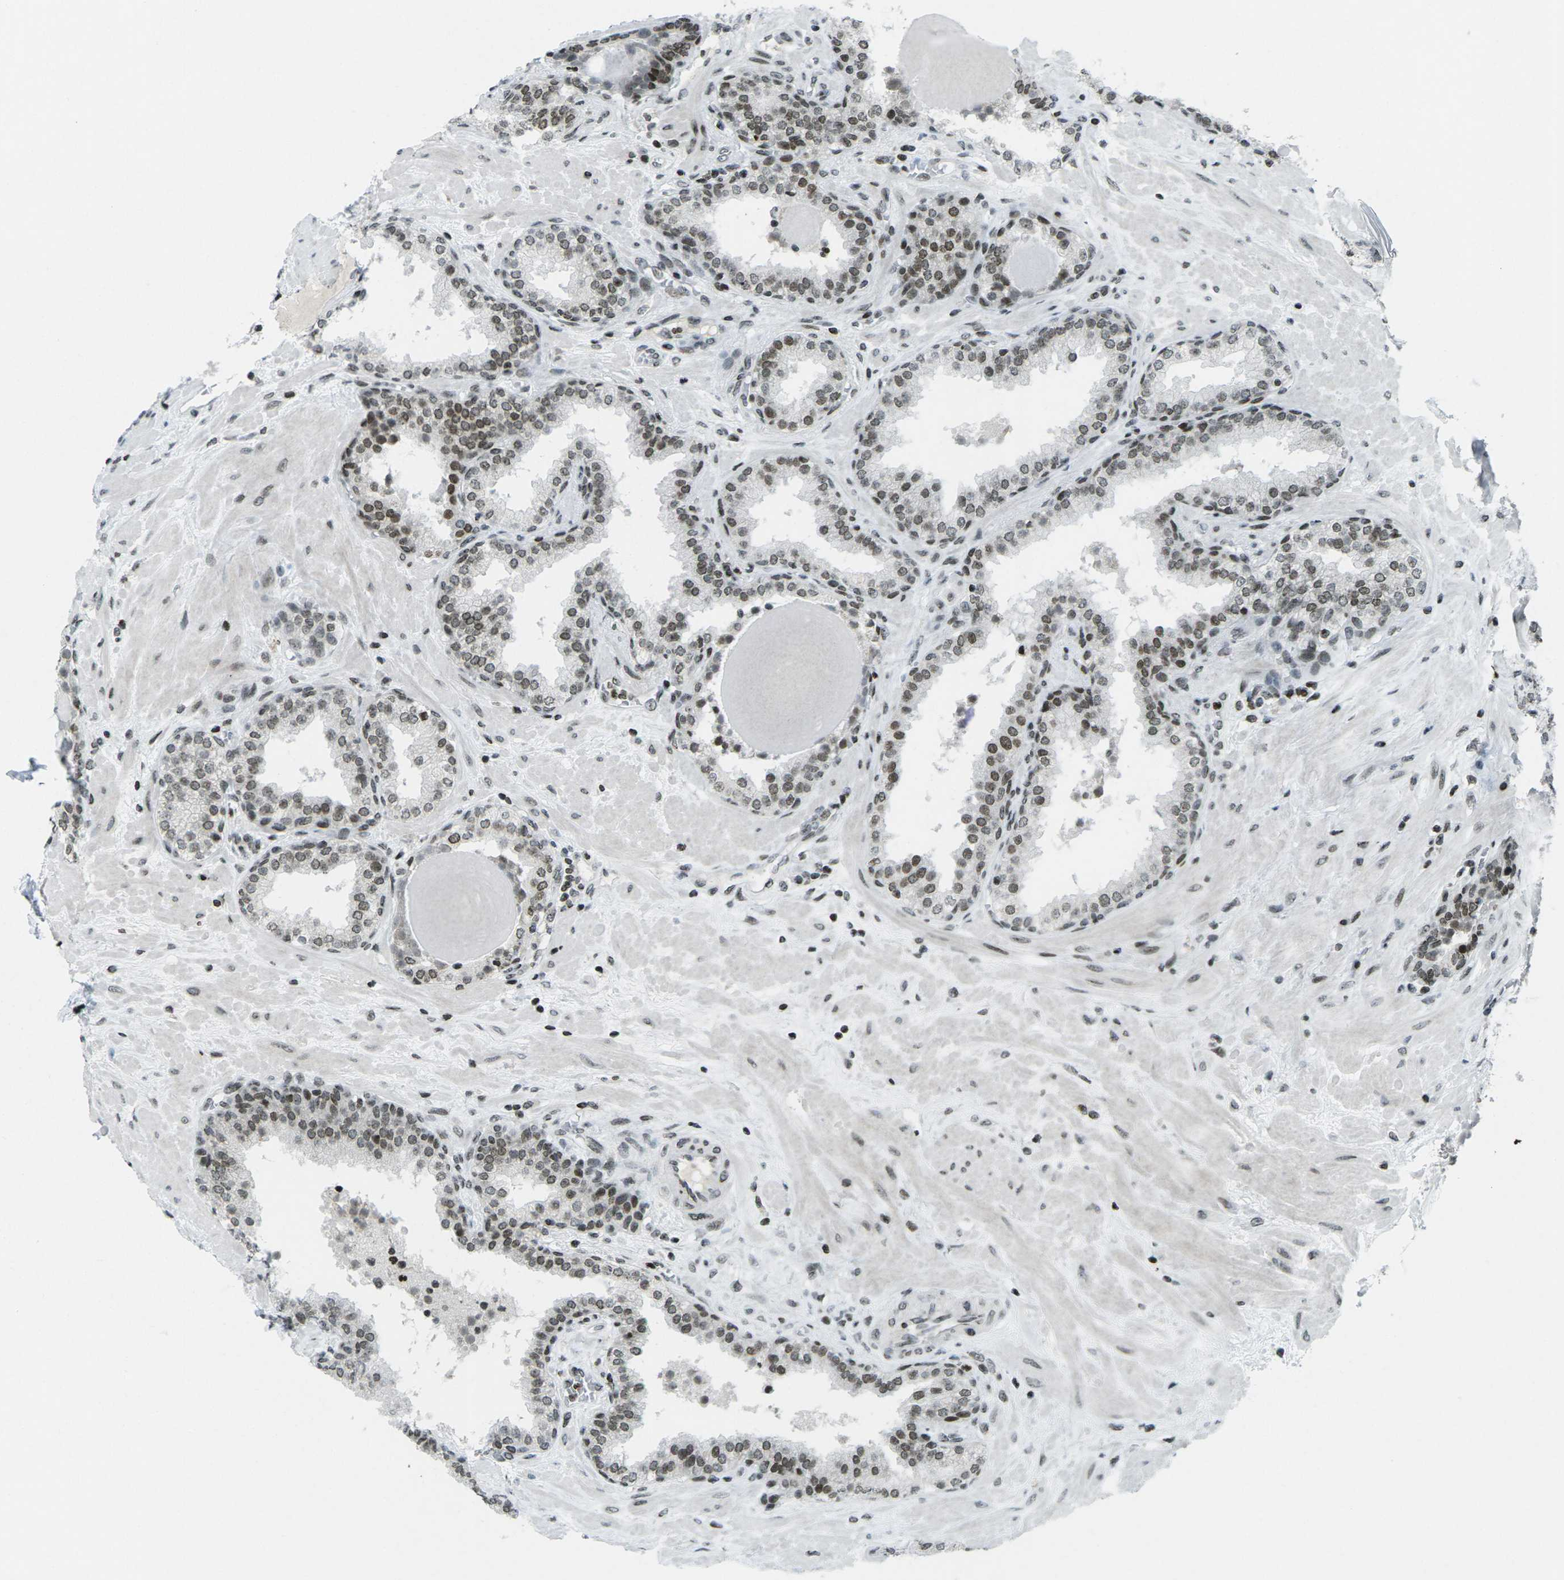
{"staining": {"intensity": "moderate", "quantity": "25%-75%", "location": "nuclear"}, "tissue": "prostate", "cell_type": "Glandular cells", "image_type": "normal", "snomed": [{"axis": "morphology", "description": "Normal tissue, NOS"}, {"axis": "topography", "description": "Prostate"}], "caption": "A high-resolution micrograph shows immunohistochemistry staining of benign prostate, which shows moderate nuclear staining in about 25%-75% of glandular cells. The staining was performed using DAB to visualize the protein expression in brown, while the nuclei were stained in blue with hematoxylin (Magnification: 20x).", "gene": "EME1", "patient": {"sex": "male", "age": 51}}